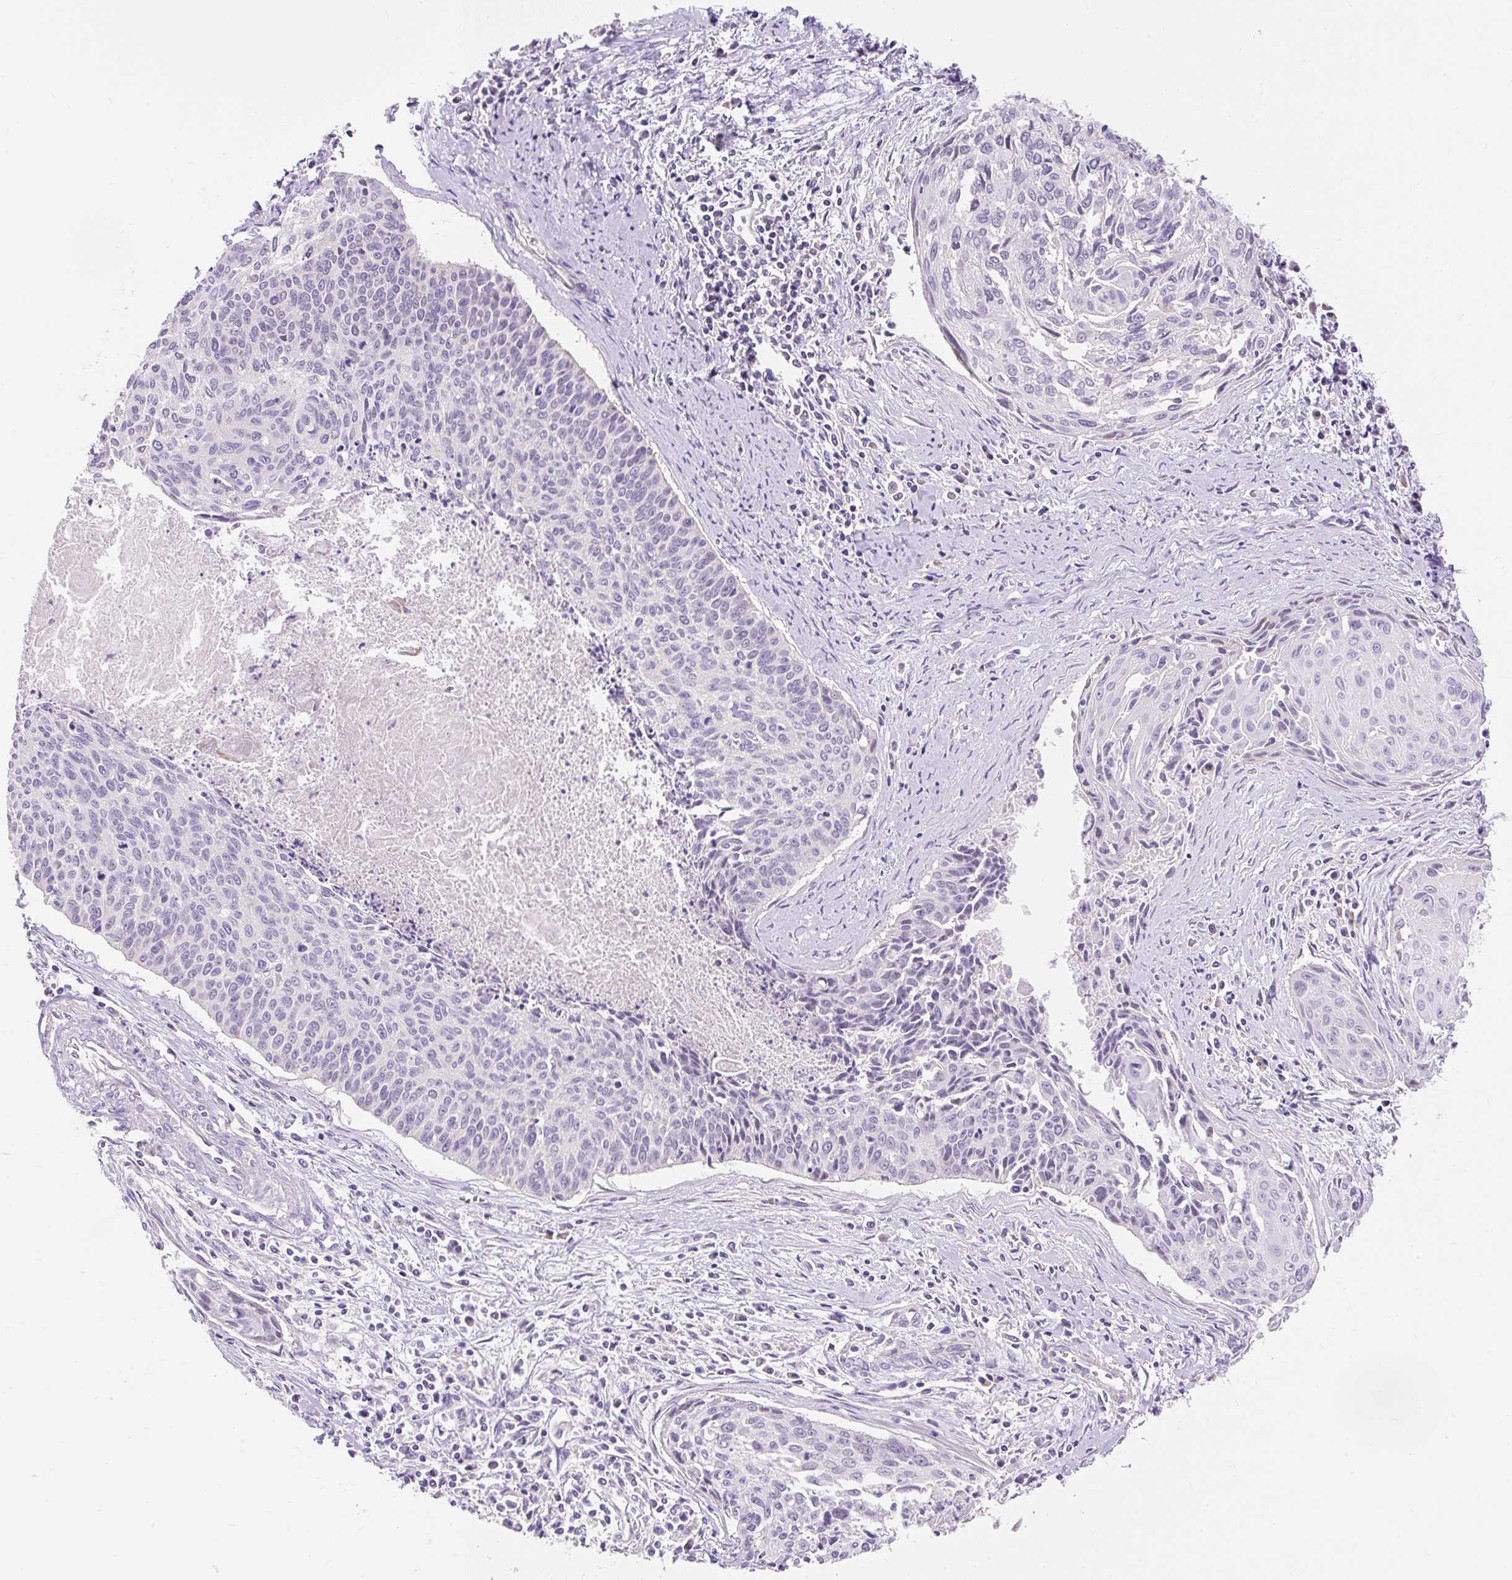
{"staining": {"intensity": "negative", "quantity": "none", "location": "none"}, "tissue": "cervical cancer", "cell_type": "Tumor cells", "image_type": "cancer", "snomed": [{"axis": "morphology", "description": "Squamous cell carcinoma, NOS"}, {"axis": "topography", "description": "Cervix"}], "caption": "Image shows no protein expression in tumor cells of cervical squamous cell carcinoma tissue. (DAB IHC, high magnification).", "gene": "PMAIP1", "patient": {"sex": "female", "age": 55}}